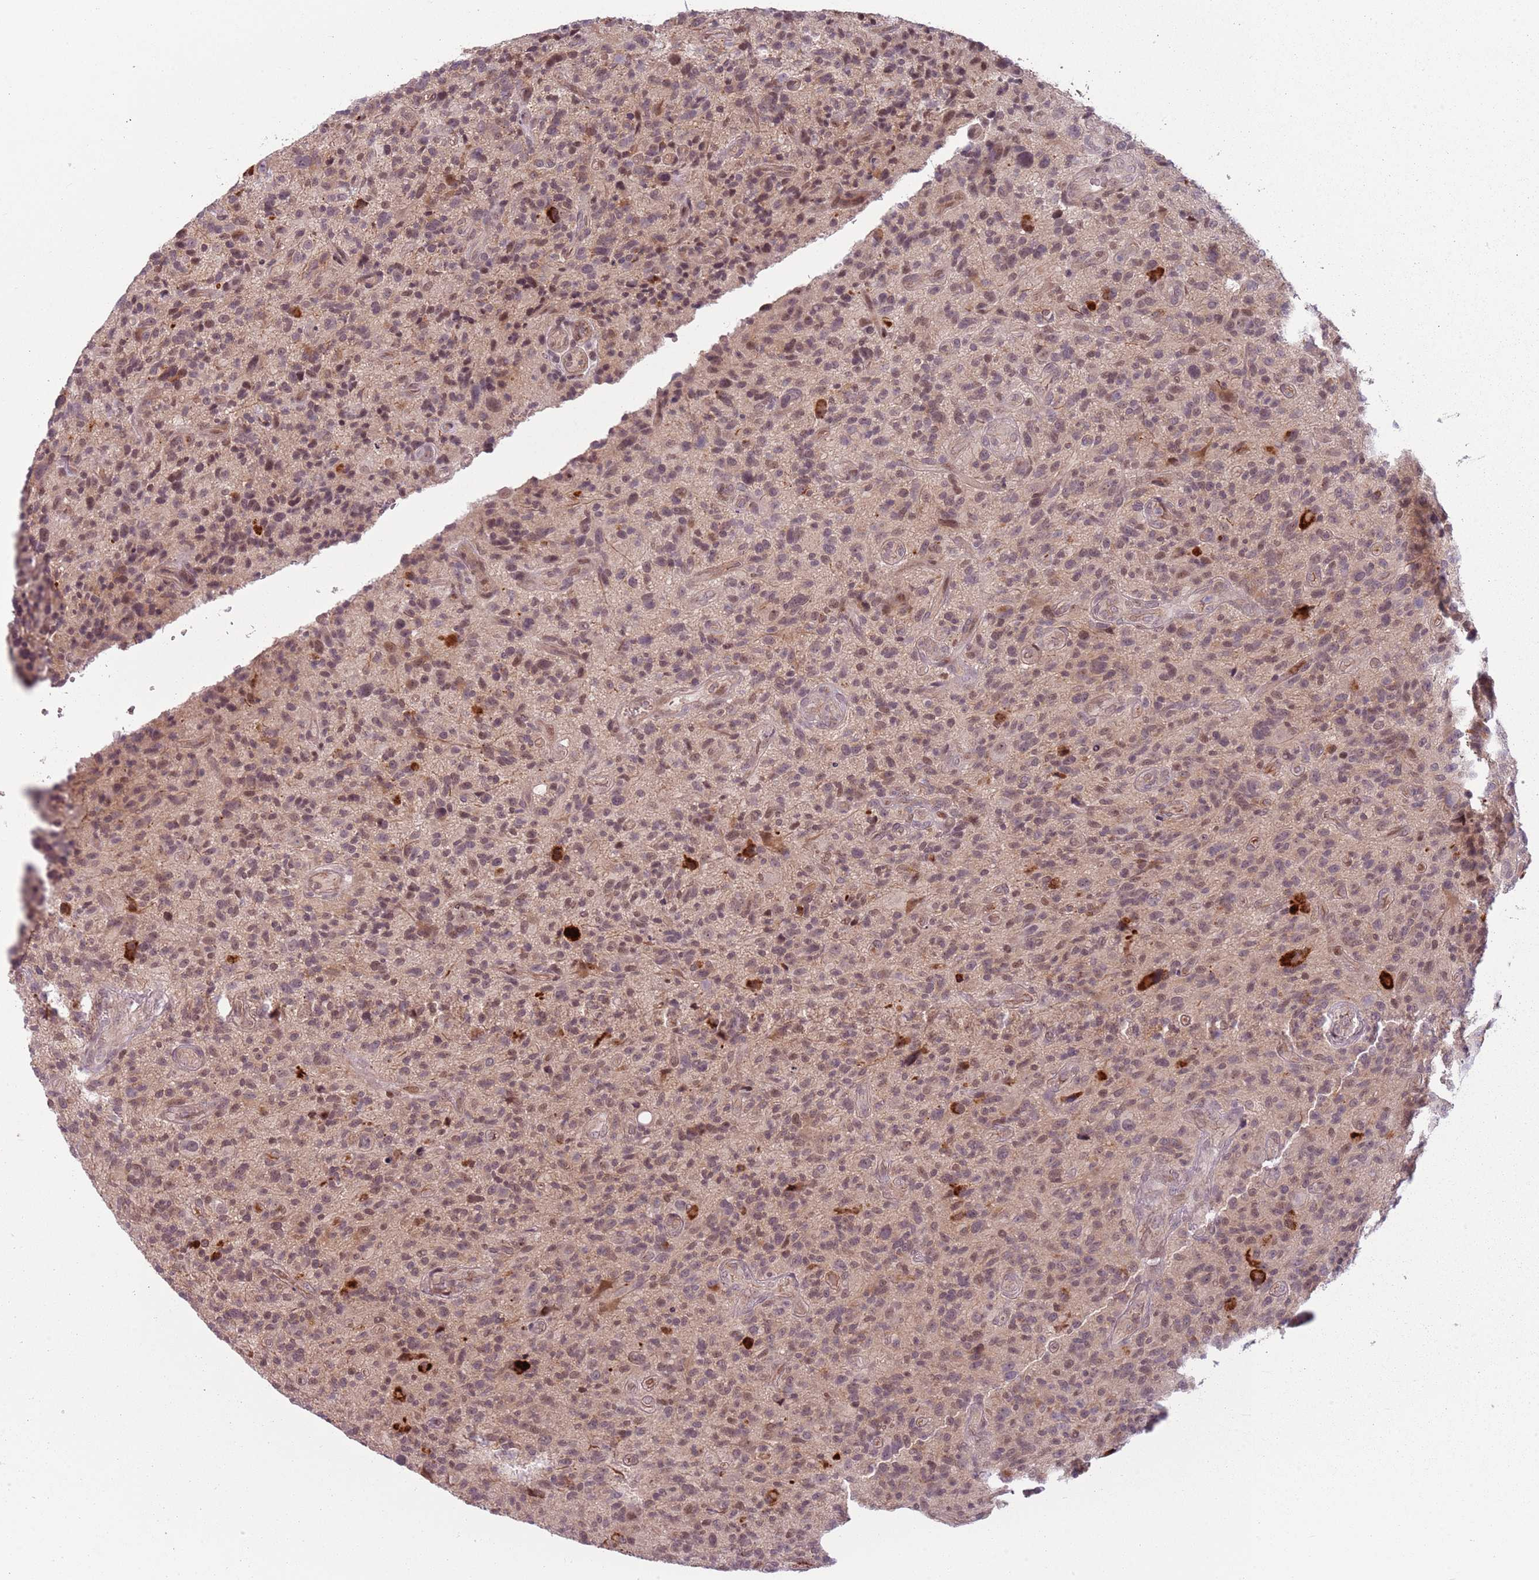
{"staining": {"intensity": "weak", "quantity": "25%-75%", "location": "cytoplasmic/membranous,nuclear"}, "tissue": "glioma", "cell_type": "Tumor cells", "image_type": "cancer", "snomed": [{"axis": "morphology", "description": "Glioma, malignant, High grade"}, {"axis": "topography", "description": "Brain"}], "caption": "Protein staining of glioma tissue shows weak cytoplasmic/membranous and nuclear staining in about 25%-75% of tumor cells. (DAB (3,3'-diaminobenzidine) IHC, brown staining for protein, blue staining for nuclei).", "gene": "ADGRG1", "patient": {"sex": "male", "age": 47}}